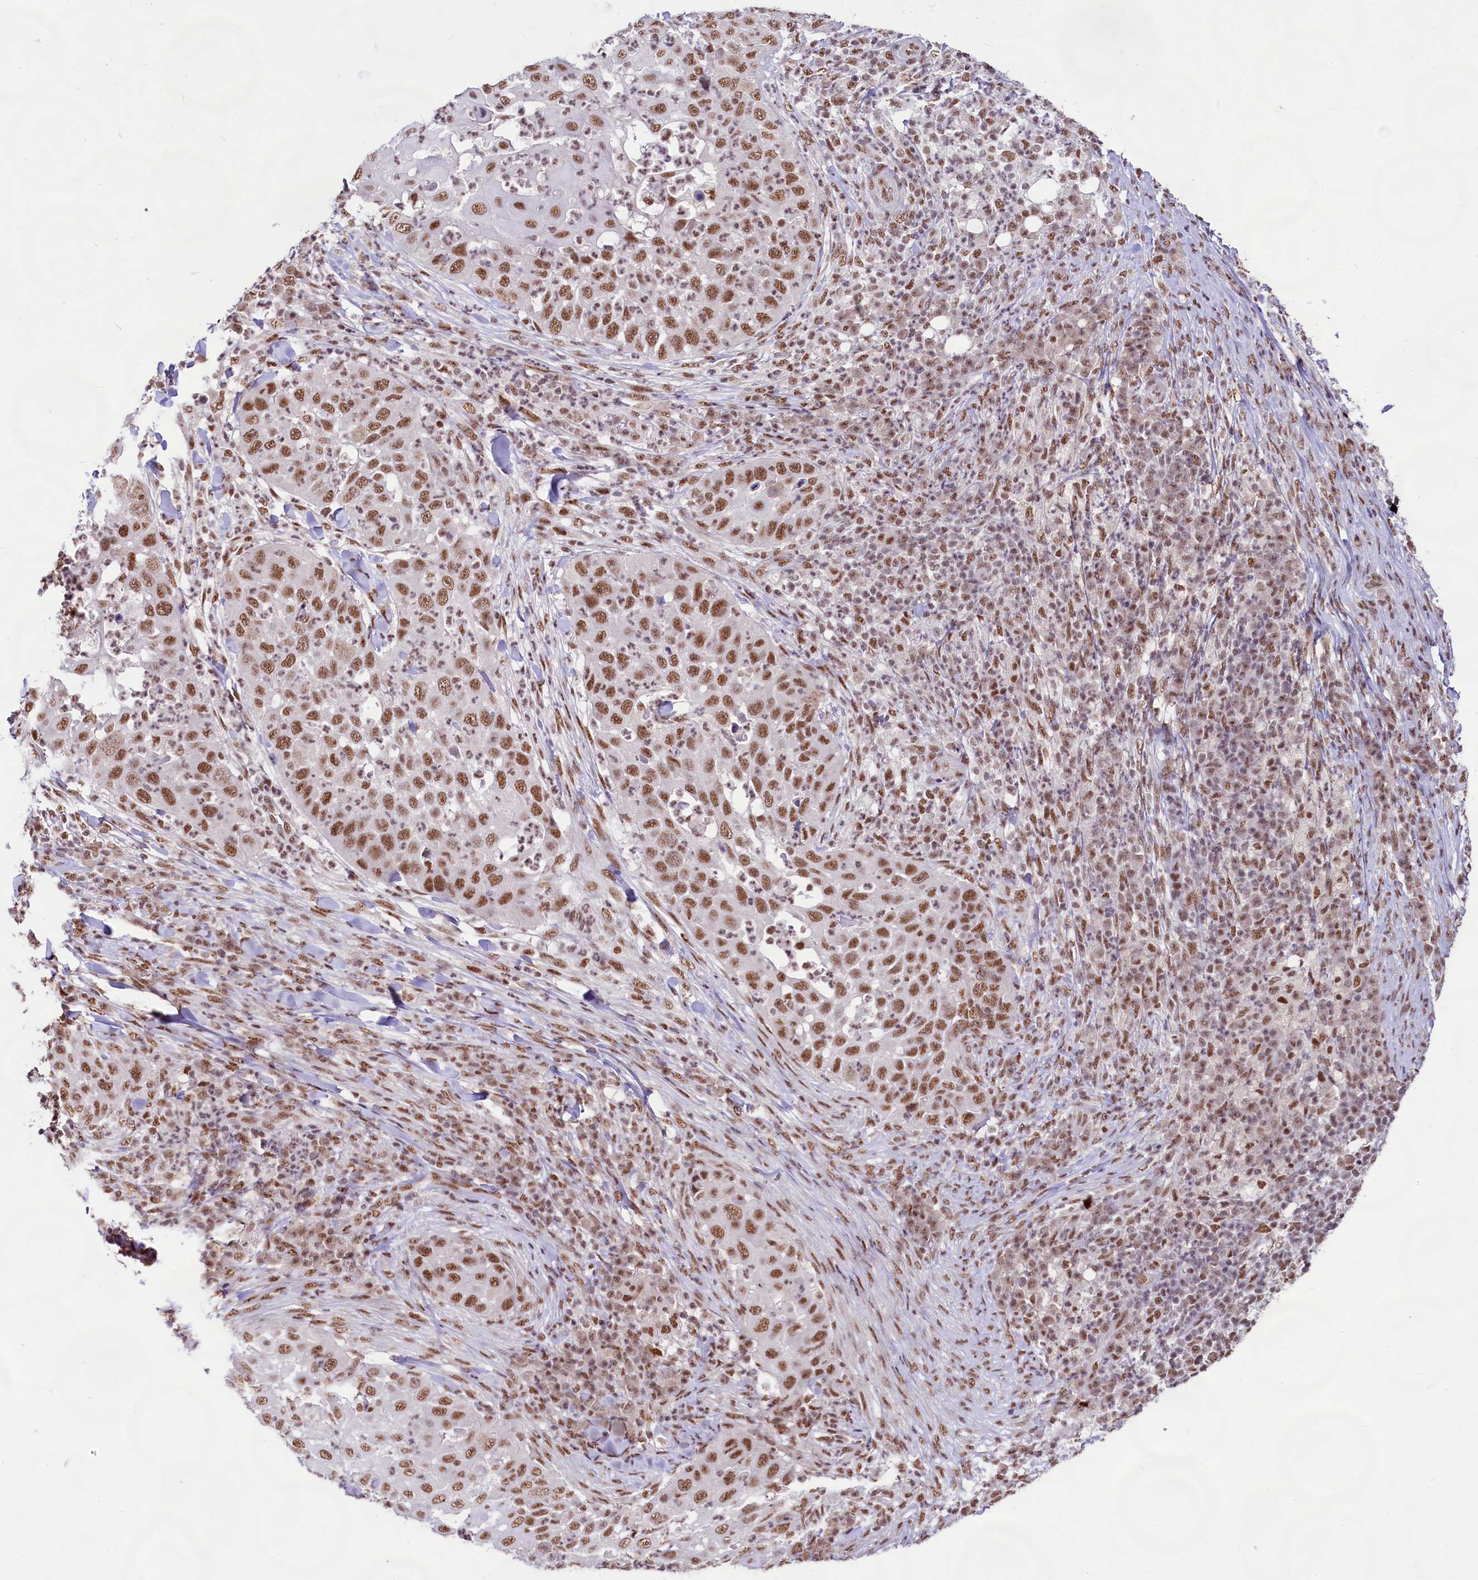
{"staining": {"intensity": "moderate", "quantity": ">75%", "location": "nuclear"}, "tissue": "skin cancer", "cell_type": "Tumor cells", "image_type": "cancer", "snomed": [{"axis": "morphology", "description": "Squamous cell carcinoma, NOS"}, {"axis": "topography", "description": "Skin"}], "caption": "Tumor cells show medium levels of moderate nuclear positivity in approximately >75% of cells in skin cancer (squamous cell carcinoma).", "gene": "HIRA", "patient": {"sex": "female", "age": 44}}